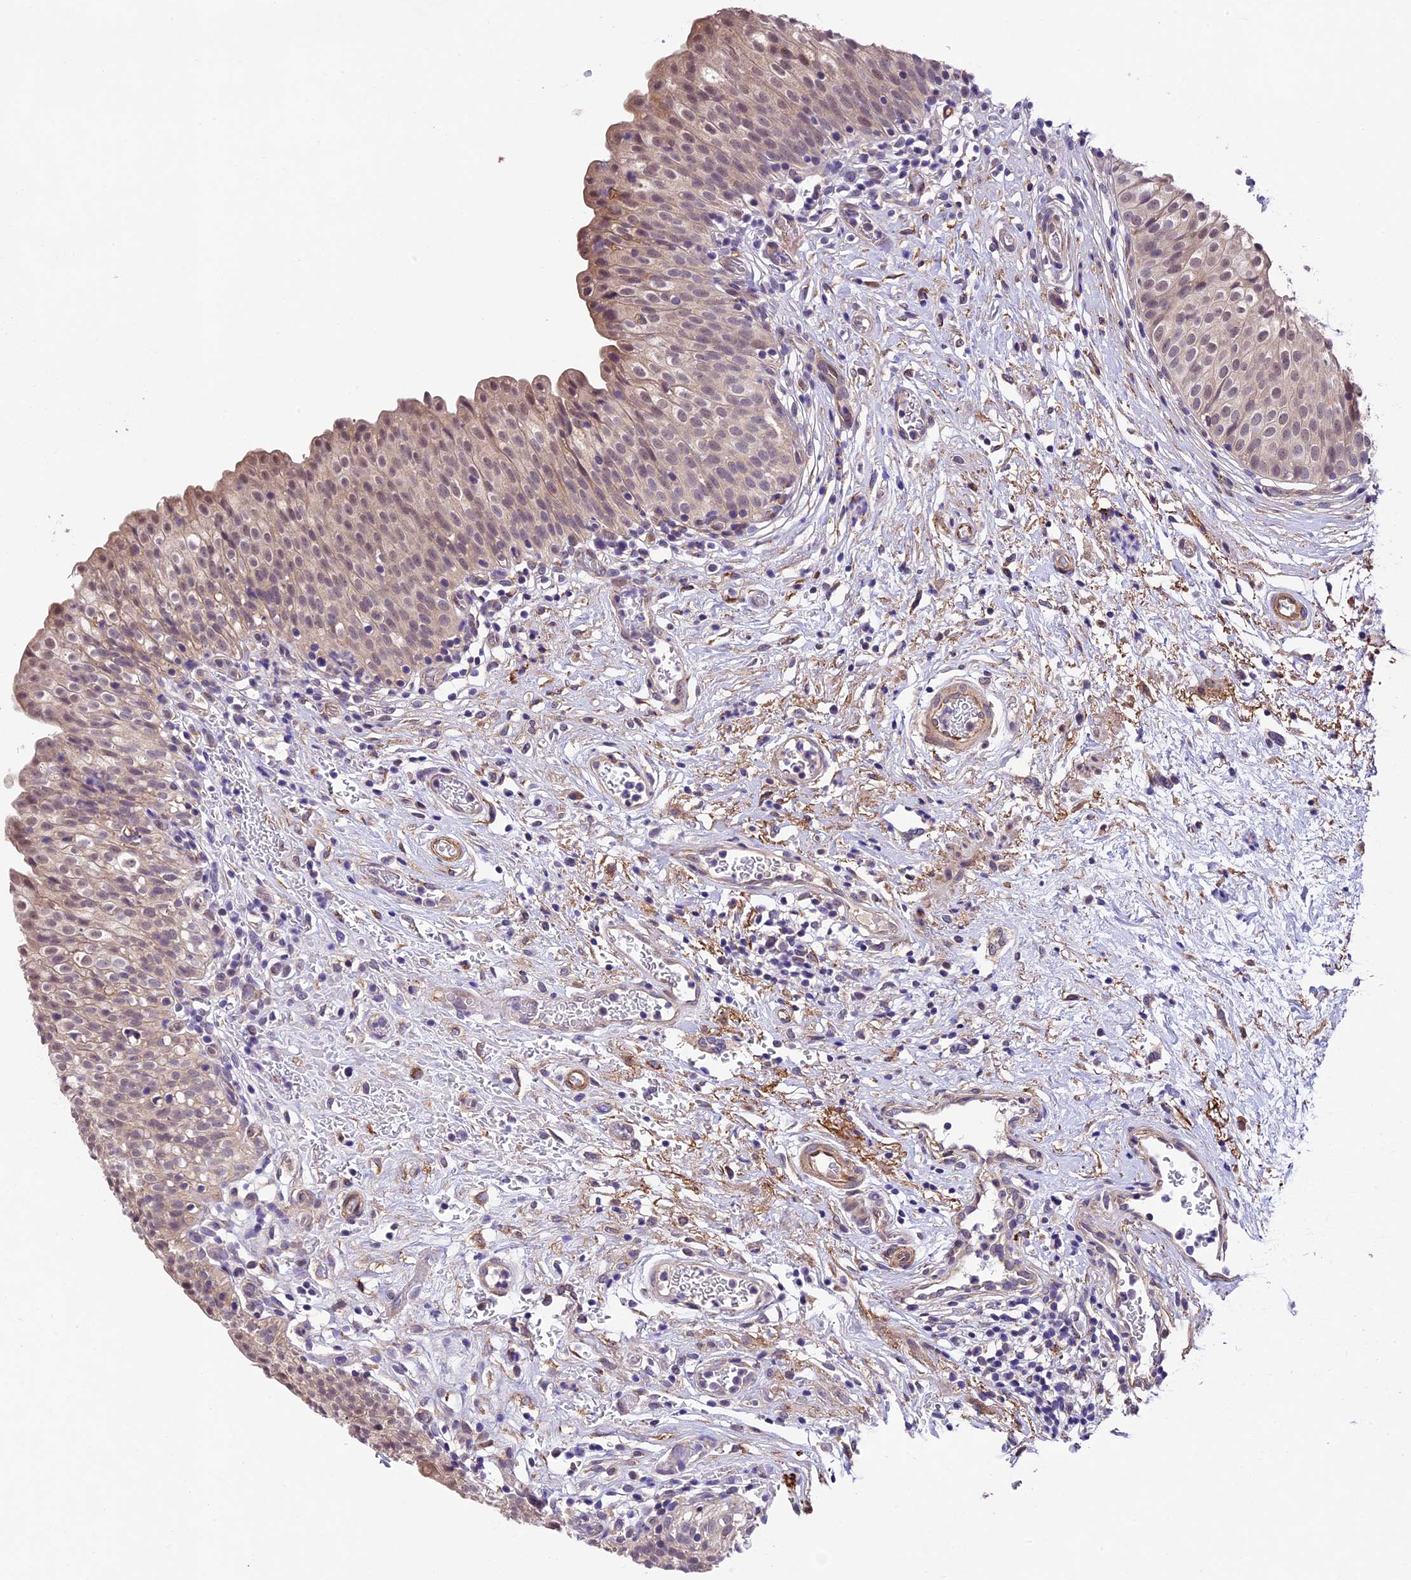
{"staining": {"intensity": "moderate", "quantity": "25%-75%", "location": "cytoplasmic/membranous,nuclear"}, "tissue": "urinary bladder", "cell_type": "Urothelial cells", "image_type": "normal", "snomed": [{"axis": "morphology", "description": "Normal tissue, NOS"}, {"axis": "topography", "description": "Urinary bladder"}], "caption": "This is a micrograph of IHC staining of unremarkable urinary bladder, which shows moderate positivity in the cytoplasmic/membranous,nuclear of urothelial cells.", "gene": "LSM7", "patient": {"sex": "male", "age": 55}}